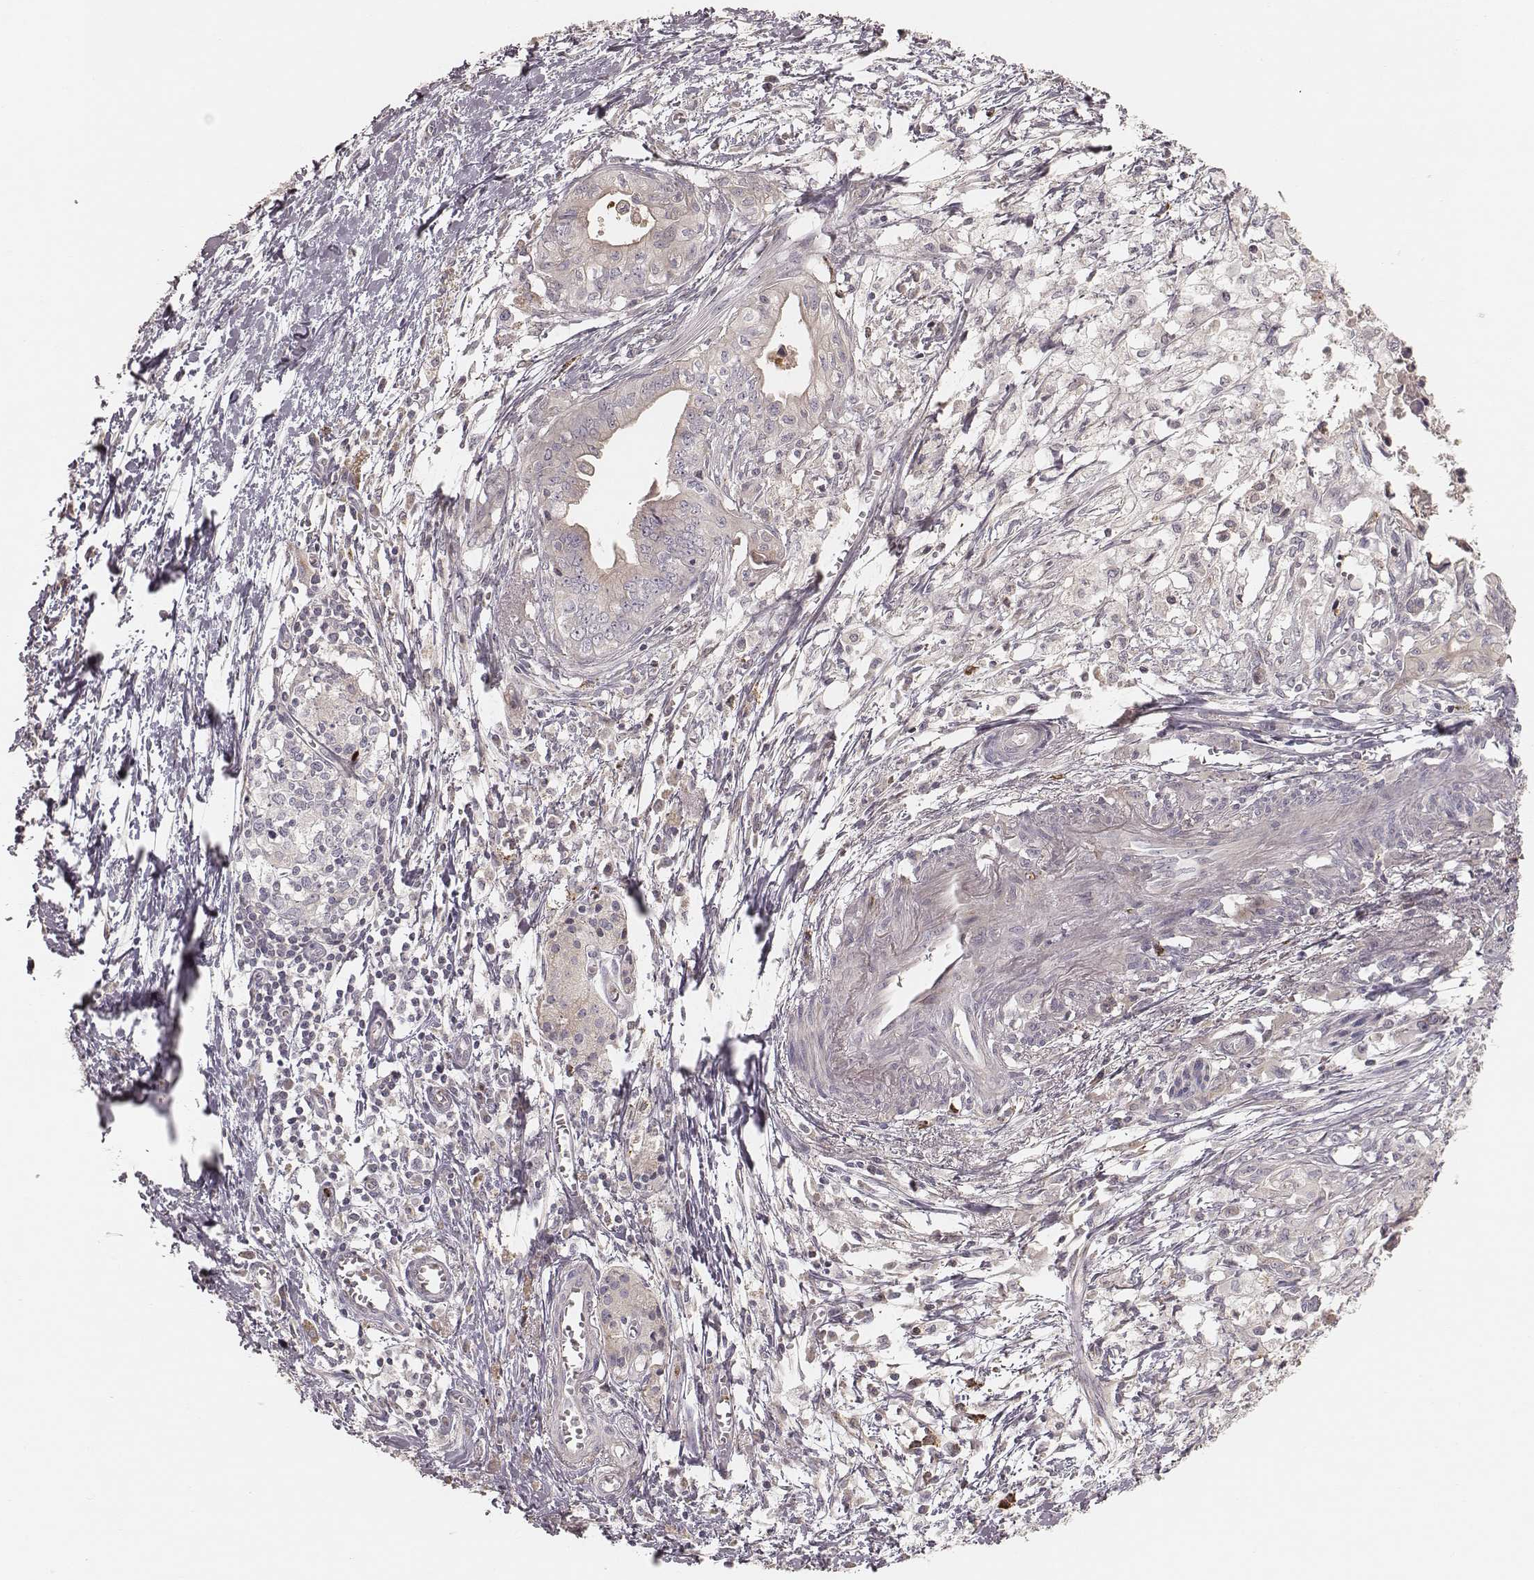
{"staining": {"intensity": "negative", "quantity": "none", "location": "none"}, "tissue": "pancreatic cancer", "cell_type": "Tumor cells", "image_type": "cancer", "snomed": [{"axis": "morphology", "description": "Adenocarcinoma, NOS"}, {"axis": "topography", "description": "Pancreas"}], "caption": "This image is of pancreatic cancer (adenocarcinoma) stained with immunohistochemistry to label a protein in brown with the nuclei are counter-stained blue. There is no positivity in tumor cells.", "gene": "ABCA7", "patient": {"sex": "female", "age": 61}}